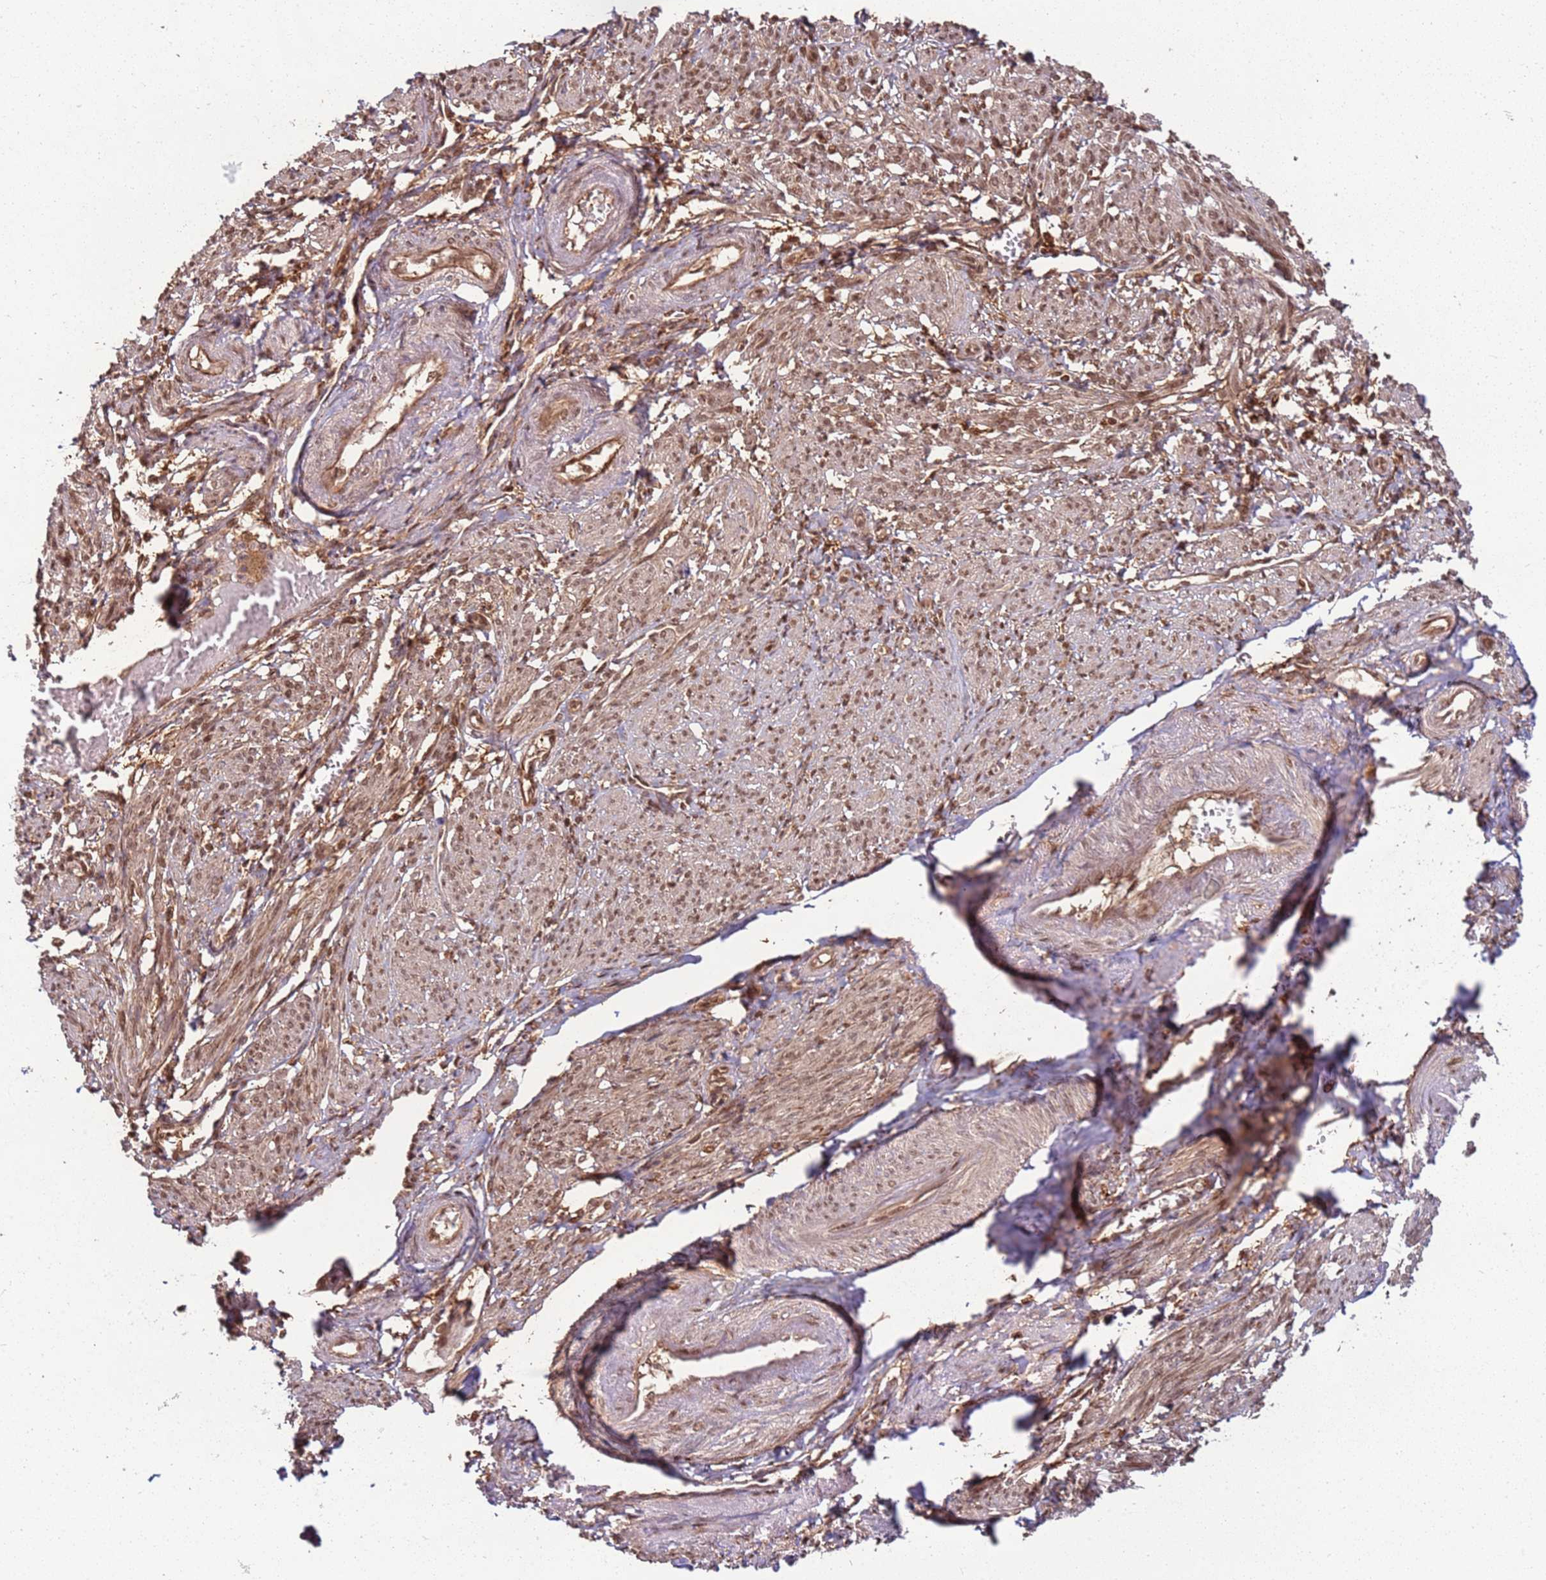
{"staining": {"intensity": "moderate", "quantity": ">75%", "location": "cytoplasmic/membranous,nuclear"}, "tissue": "smooth muscle", "cell_type": "Smooth muscle cells", "image_type": "normal", "snomed": [{"axis": "morphology", "description": "Normal tissue, NOS"}, {"axis": "topography", "description": "Smooth muscle"}], "caption": "Moderate cytoplasmic/membranous,nuclear positivity for a protein is present in approximately >75% of smooth muscle cells of benign smooth muscle using IHC.", "gene": "PGLS", "patient": {"sex": "female", "age": 39}}